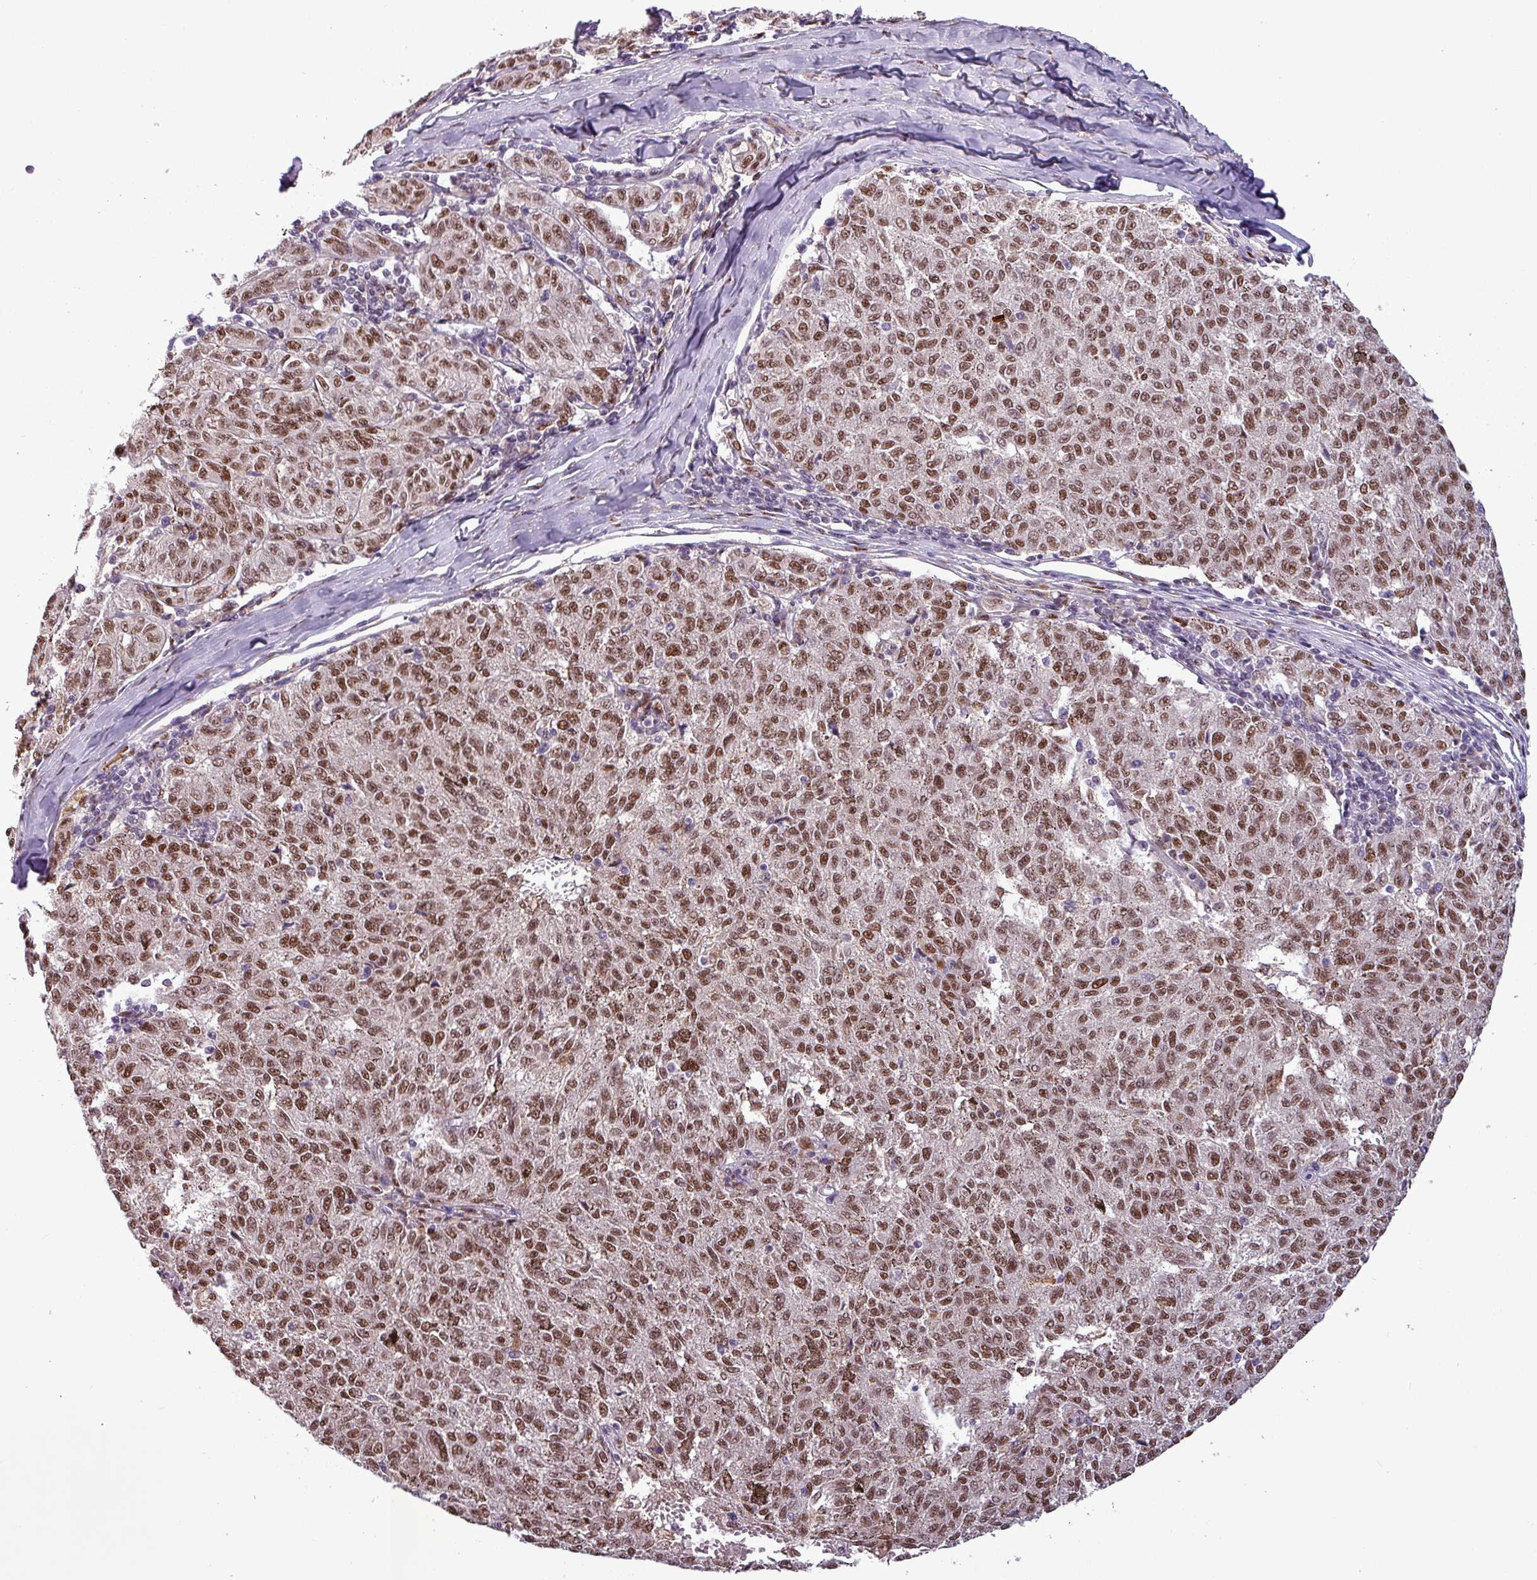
{"staining": {"intensity": "moderate", "quantity": ">75%", "location": "nuclear"}, "tissue": "melanoma", "cell_type": "Tumor cells", "image_type": "cancer", "snomed": [{"axis": "morphology", "description": "Malignant melanoma, NOS"}, {"axis": "topography", "description": "Skin"}], "caption": "Malignant melanoma tissue displays moderate nuclear expression in about >75% of tumor cells, visualized by immunohistochemistry. (DAB IHC, brown staining for protein, blue staining for nuclei).", "gene": "IRF2BPL", "patient": {"sex": "female", "age": 72}}